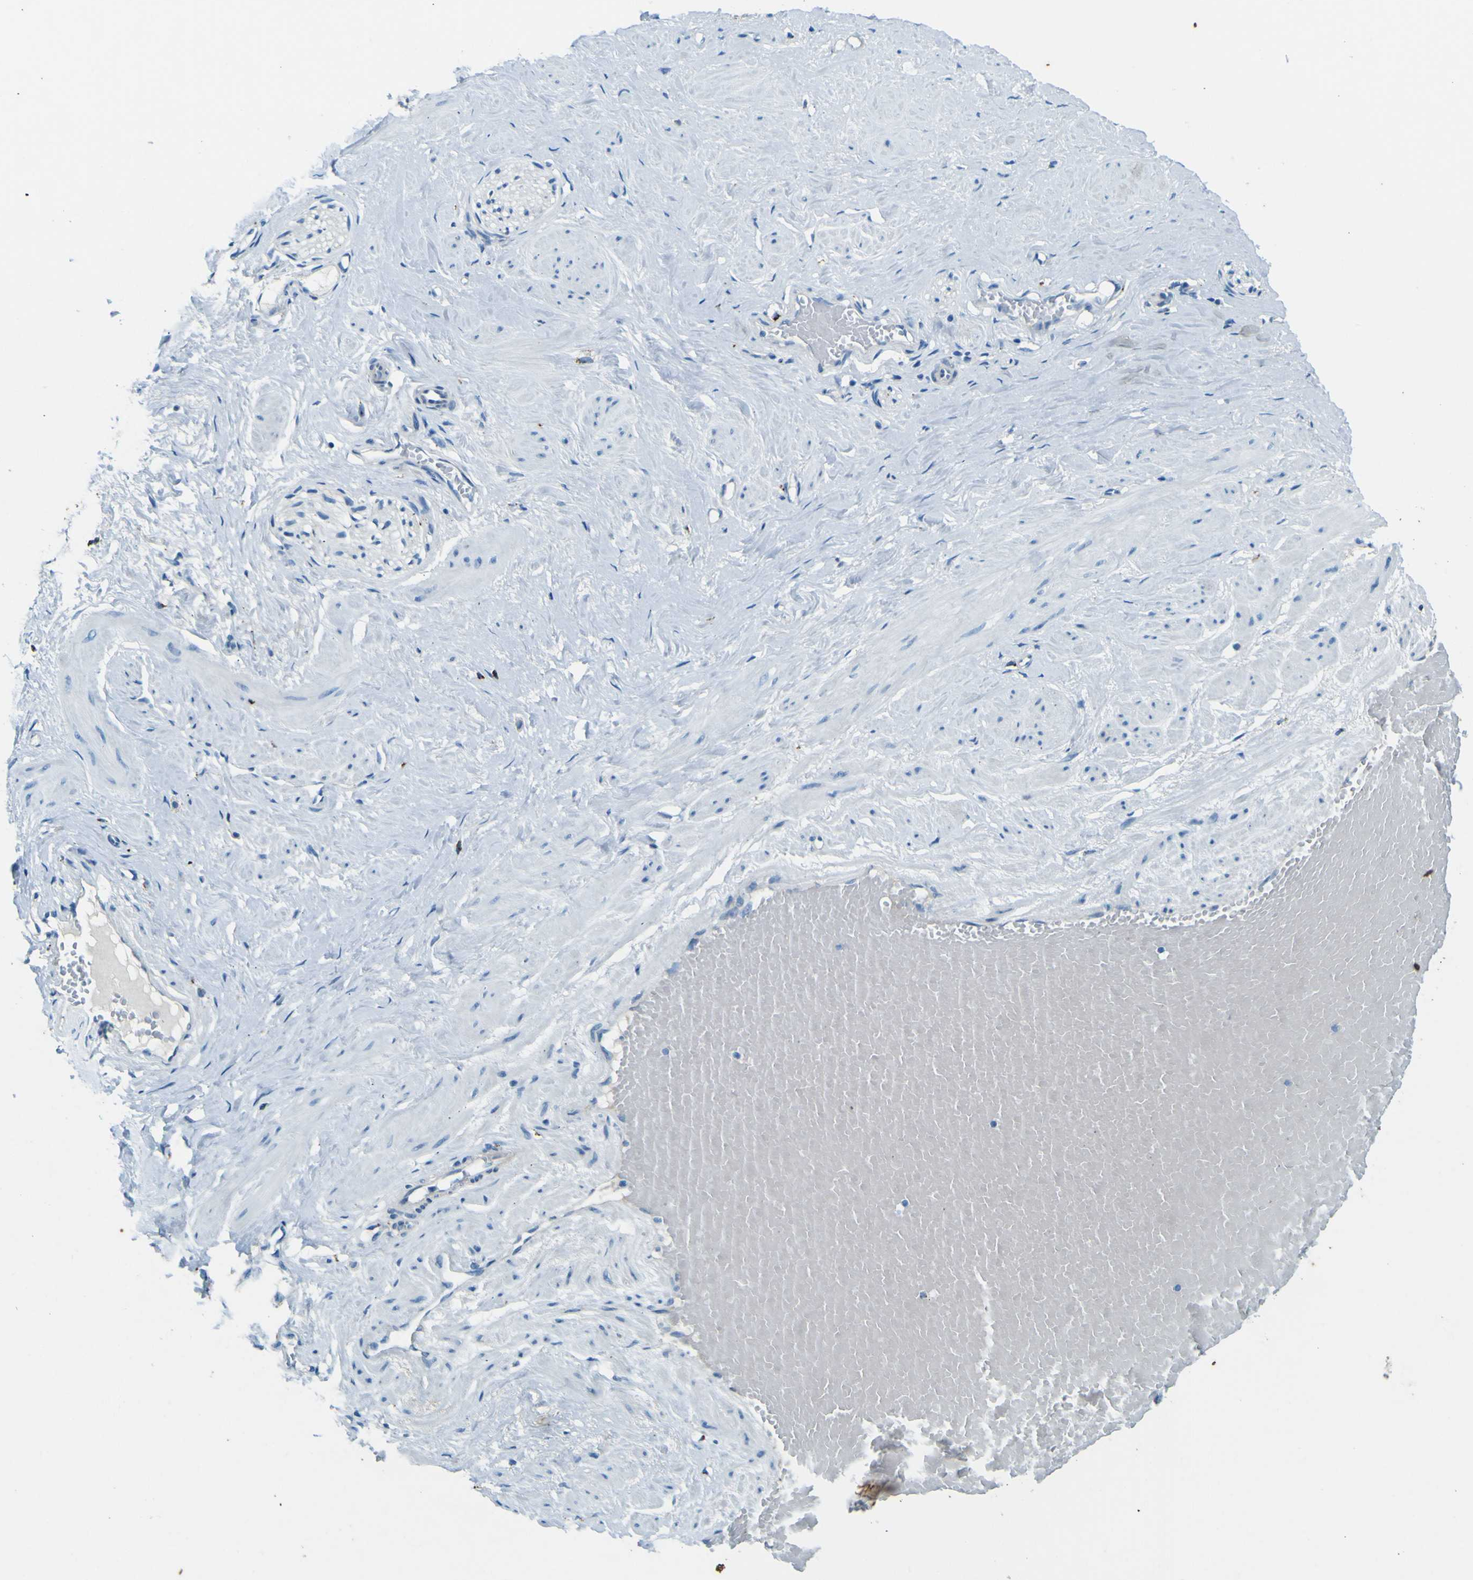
{"staining": {"intensity": "weak", "quantity": "25%-75%", "location": "cytoplasmic/membranous"}, "tissue": "adipose tissue", "cell_type": "Adipocytes", "image_type": "normal", "snomed": [{"axis": "morphology", "description": "Normal tissue, NOS"}, {"axis": "topography", "description": "Soft tissue"}, {"axis": "topography", "description": "Vascular tissue"}], "caption": "Immunohistochemistry (IHC) of unremarkable adipose tissue exhibits low levels of weak cytoplasmic/membranous positivity in about 25%-75% of adipocytes.", "gene": "PDE9A", "patient": {"sex": "female", "age": 35}}